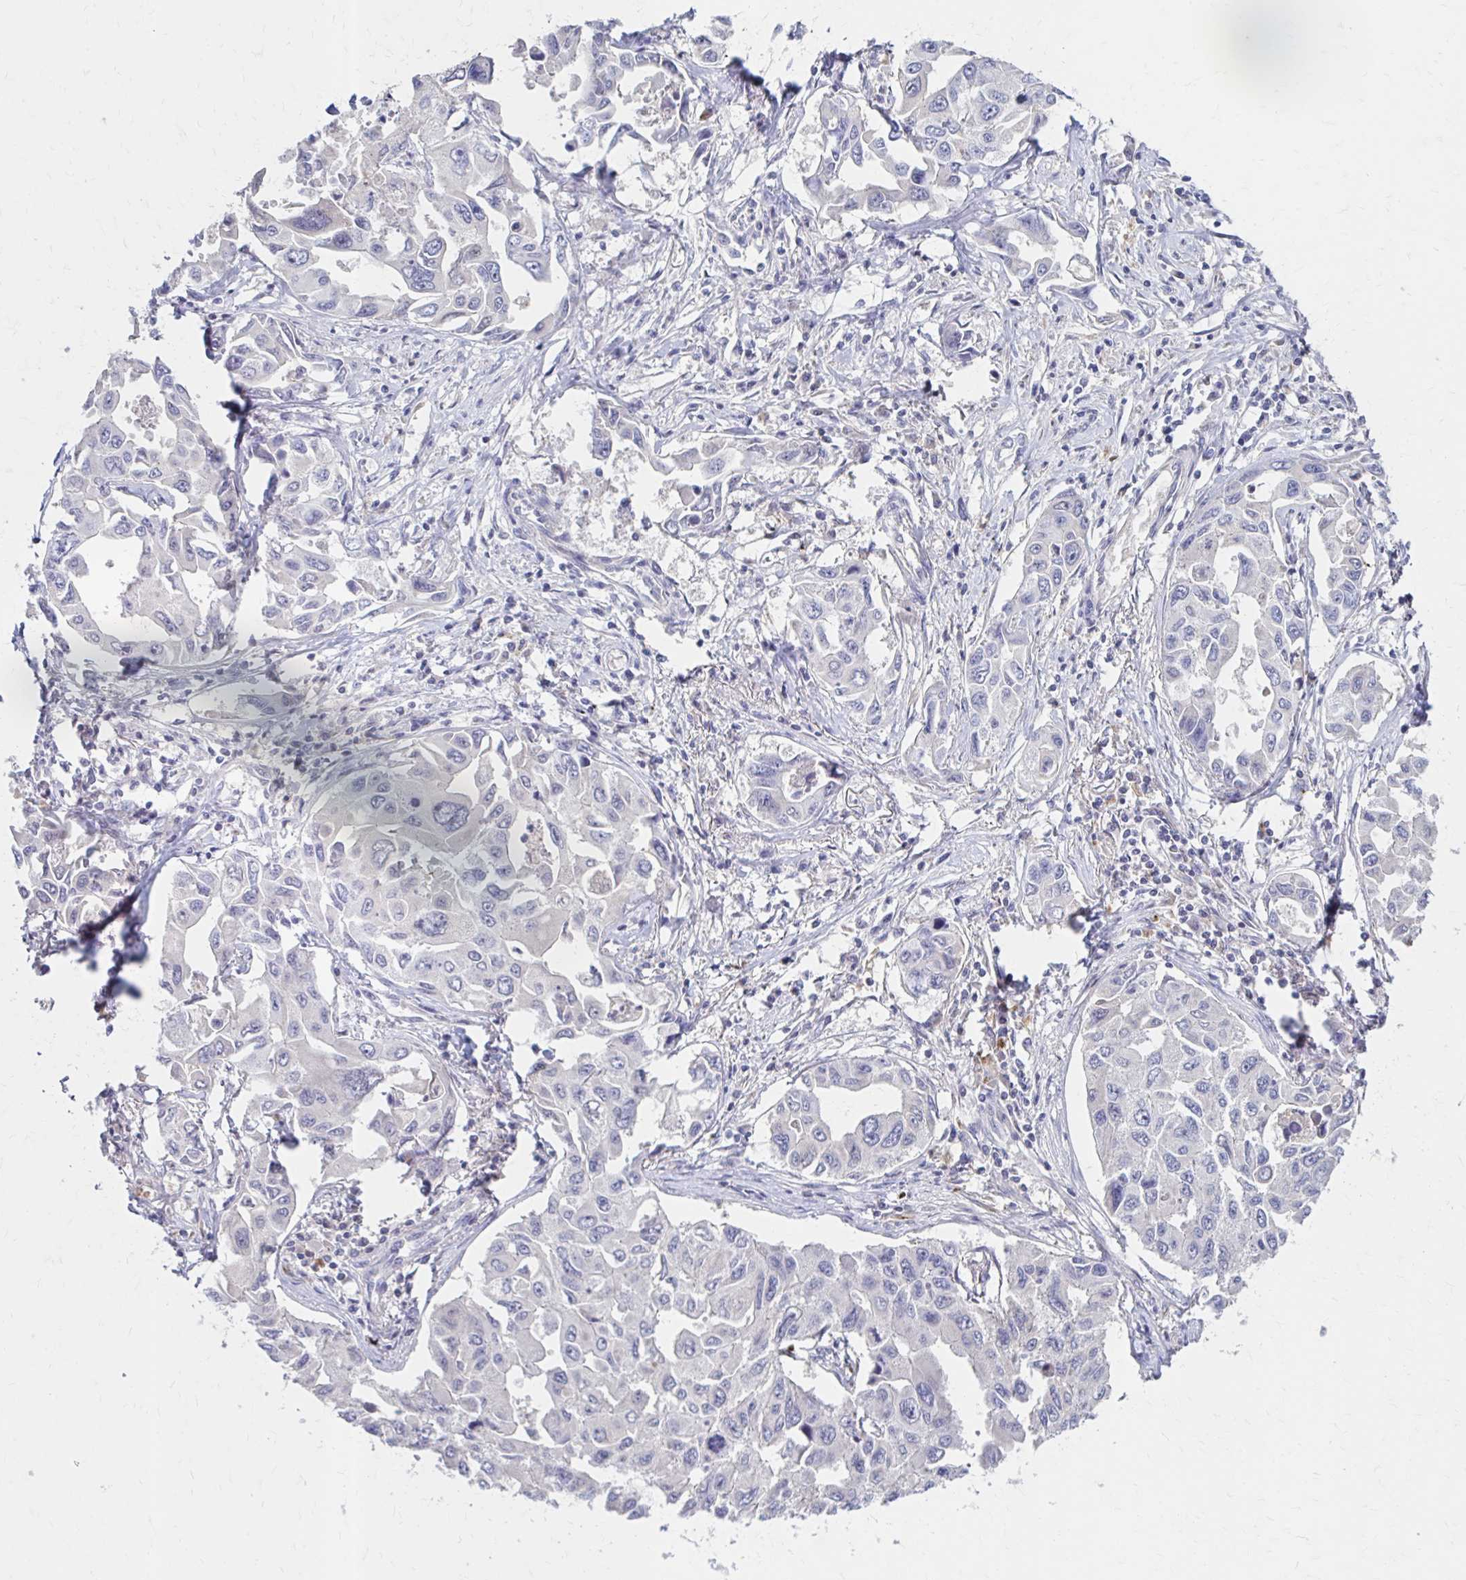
{"staining": {"intensity": "negative", "quantity": "none", "location": "none"}, "tissue": "lung cancer", "cell_type": "Tumor cells", "image_type": "cancer", "snomed": [{"axis": "morphology", "description": "Adenocarcinoma, NOS"}, {"axis": "topography", "description": "Lung"}], "caption": "This is a micrograph of immunohistochemistry (IHC) staining of lung cancer (adenocarcinoma), which shows no positivity in tumor cells.", "gene": "HMGCS2", "patient": {"sex": "male", "age": 64}}